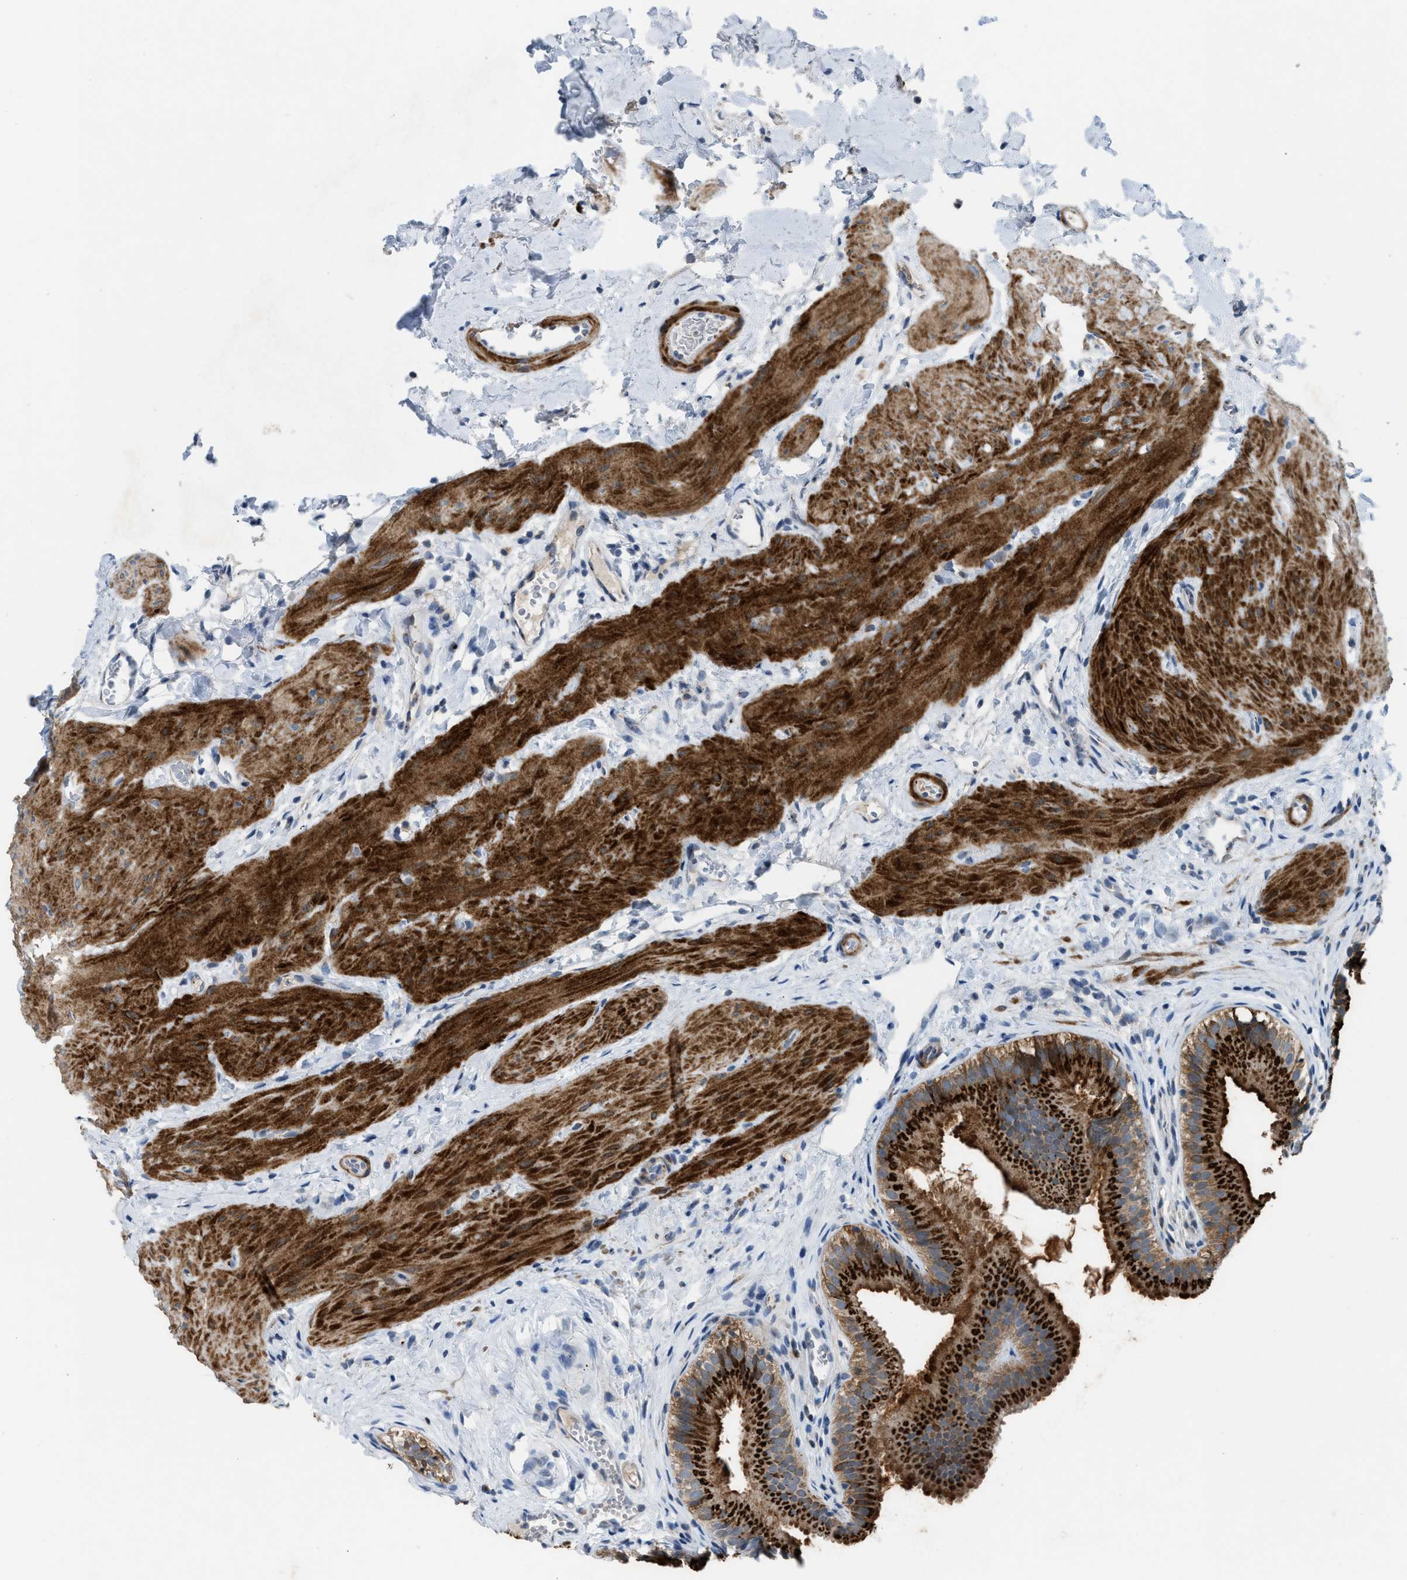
{"staining": {"intensity": "strong", "quantity": "25%-75%", "location": "cytoplasmic/membranous"}, "tissue": "gallbladder", "cell_type": "Glandular cells", "image_type": "normal", "snomed": [{"axis": "morphology", "description": "Normal tissue, NOS"}, {"axis": "topography", "description": "Gallbladder"}], "caption": "DAB (3,3'-diaminobenzidine) immunohistochemical staining of unremarkable human gallbladder reveals strong cytoplasmic/membranous protein staining in approximately 25%-75% of glandular cells.", "gene": "SLC5A5", "patient": {"sex": "female", "age": 26}}